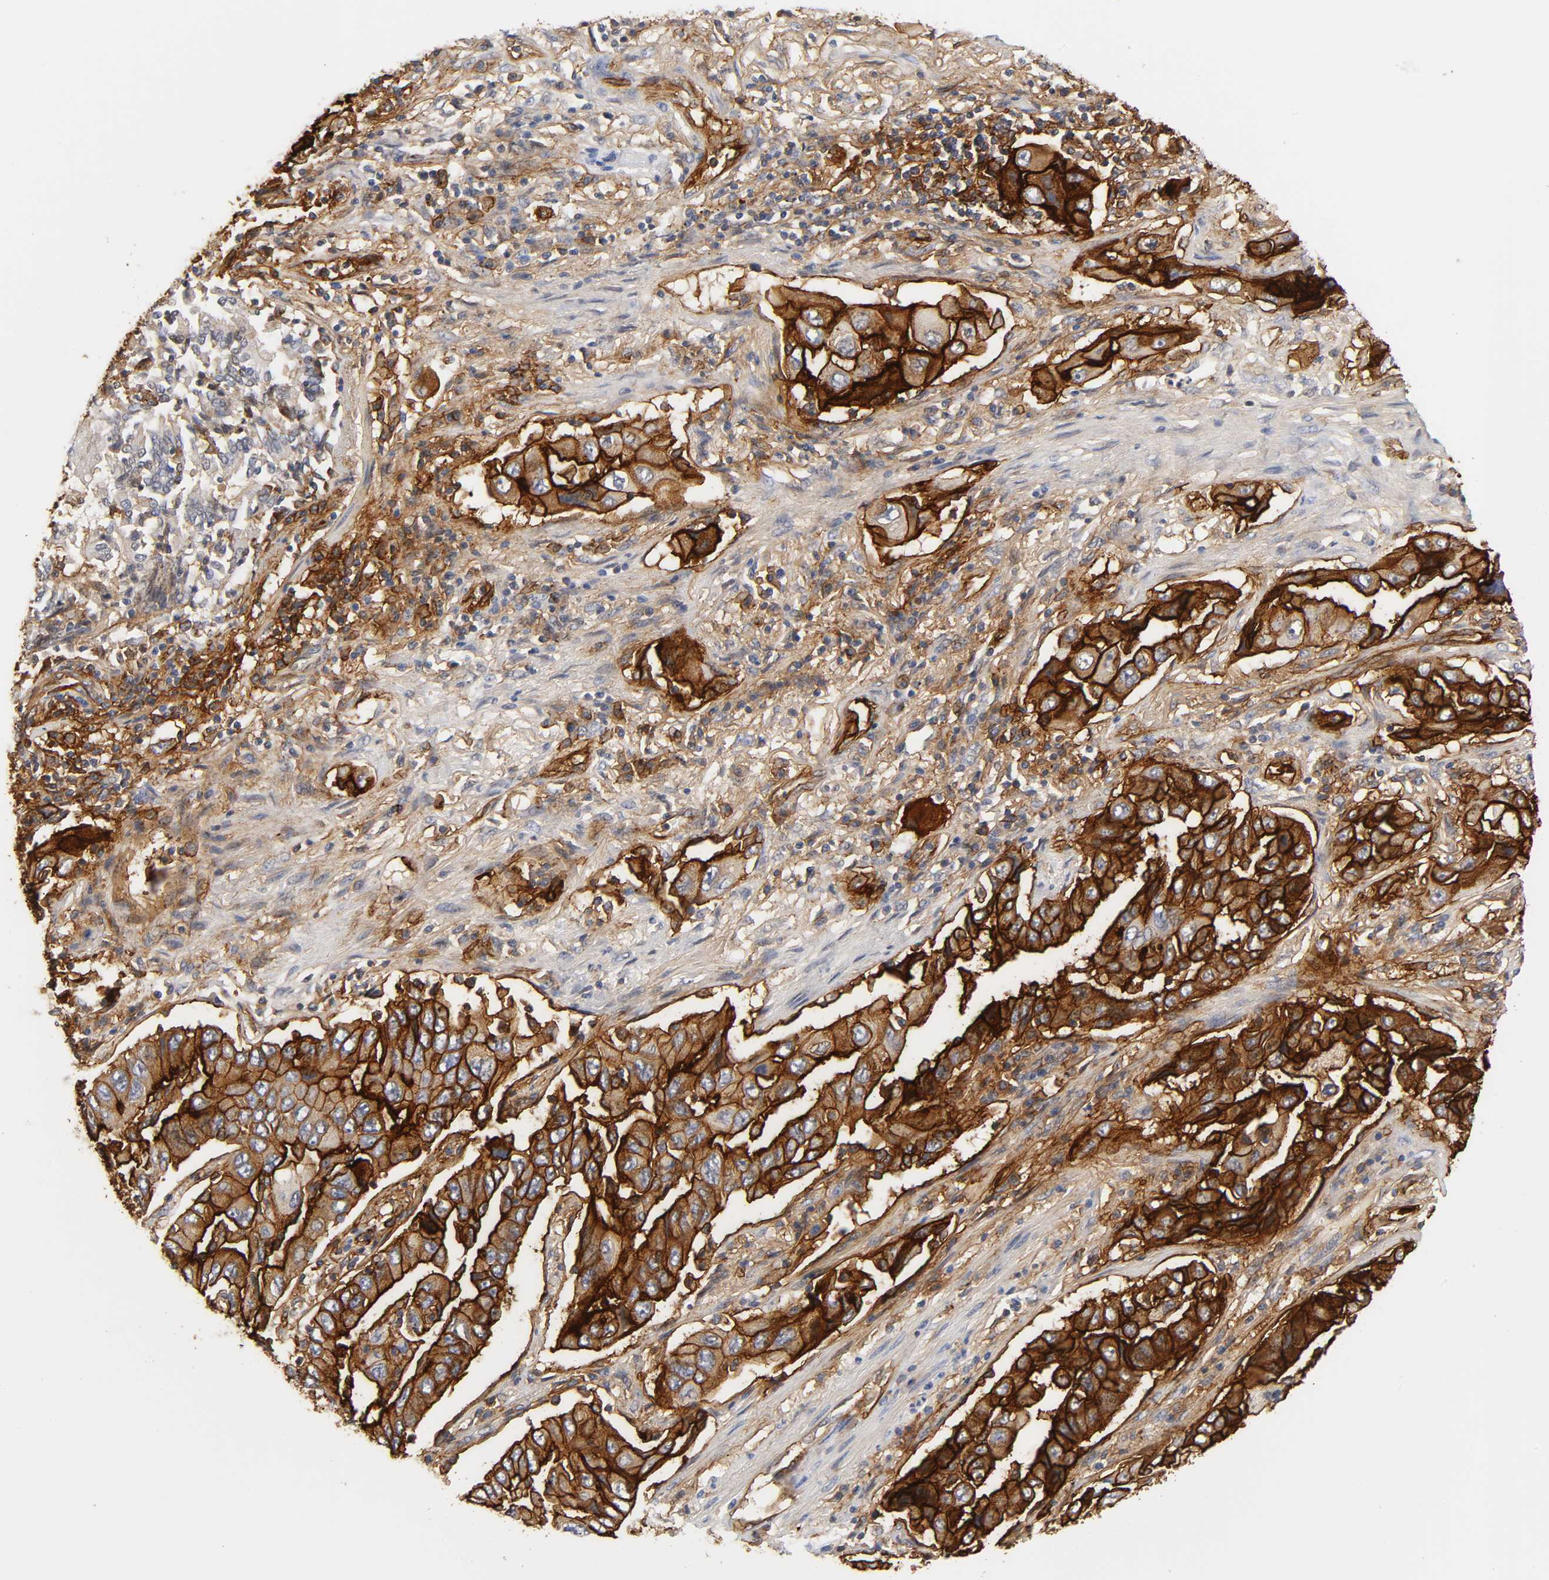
{"staining": {"intensity": "strong", "quantity": ">75%", "location": "cytoplasmic/membranous"}, "tissue": "lung cancer", "cell_type": "Tumor cells", "image_type": "cancer", "snomed": [{"axis": "morphology", "description": "Adenocarcinoma, NOS"}, {"axis": "topography", "description": "Lung"}], "caption": "Lung cancer tissue shows strong cytoplasmic/membranous expression in approximately >75% of tumor cells", "gene": "ICAM1", "patient": {"sex": "female", "age": 65}}